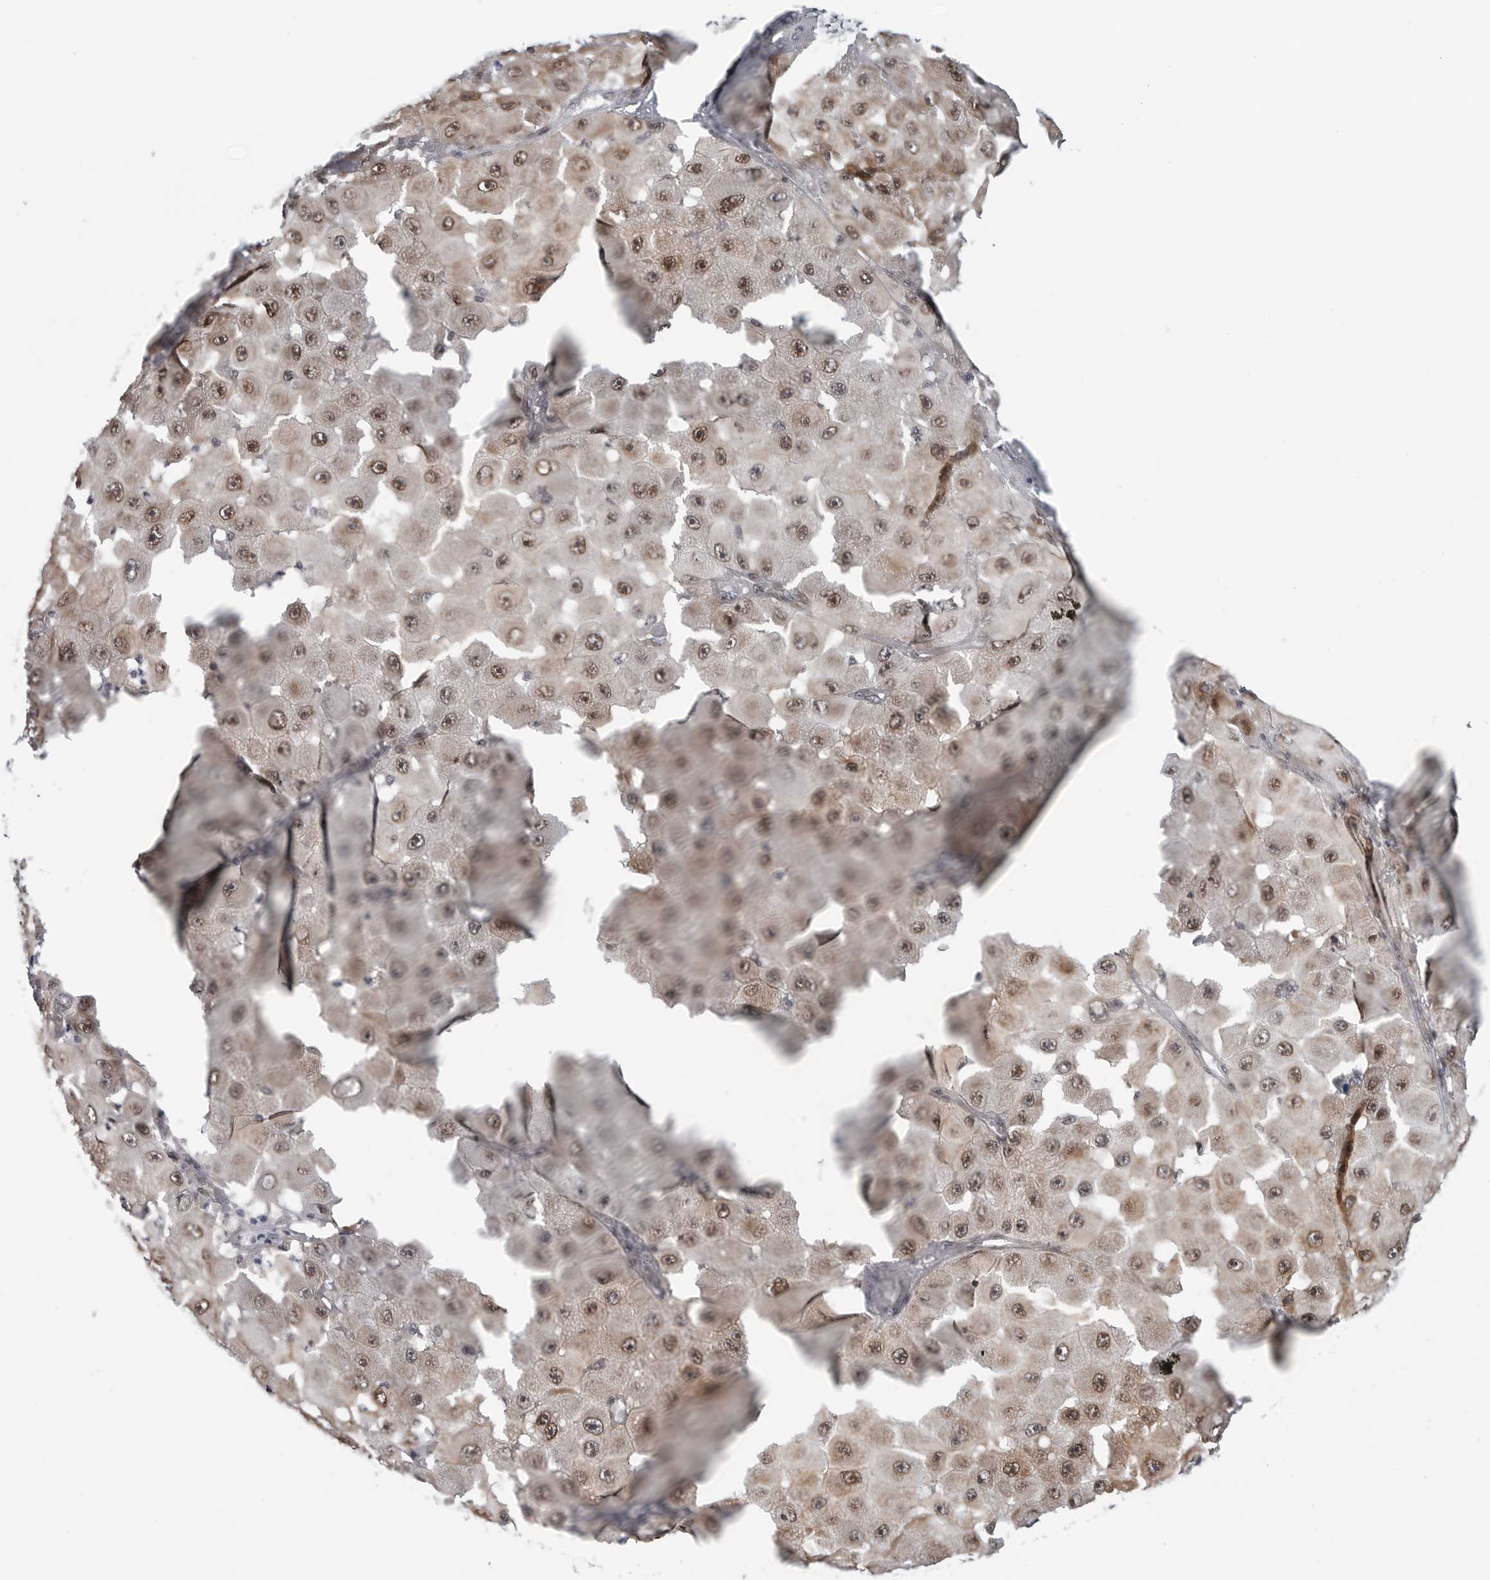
{"staining": {"intensity": "moderate", "quantity": "25%-75%", "location": "nuclear"}, "tissue": "melanoma", "cell_type": "Tumor cells", "image_type": "cancer", "snomed": [{"axis": "morphology", "description": "Malignant melanoma, NOS"}, {"axis": "topography", "description": "Skin"}], "caption": "Melanoma stained for a protein shows moderate nuclear positivity in tumor cells.", "gene": "FAM135B", "patient": {"sex": "female", "age": 81}}